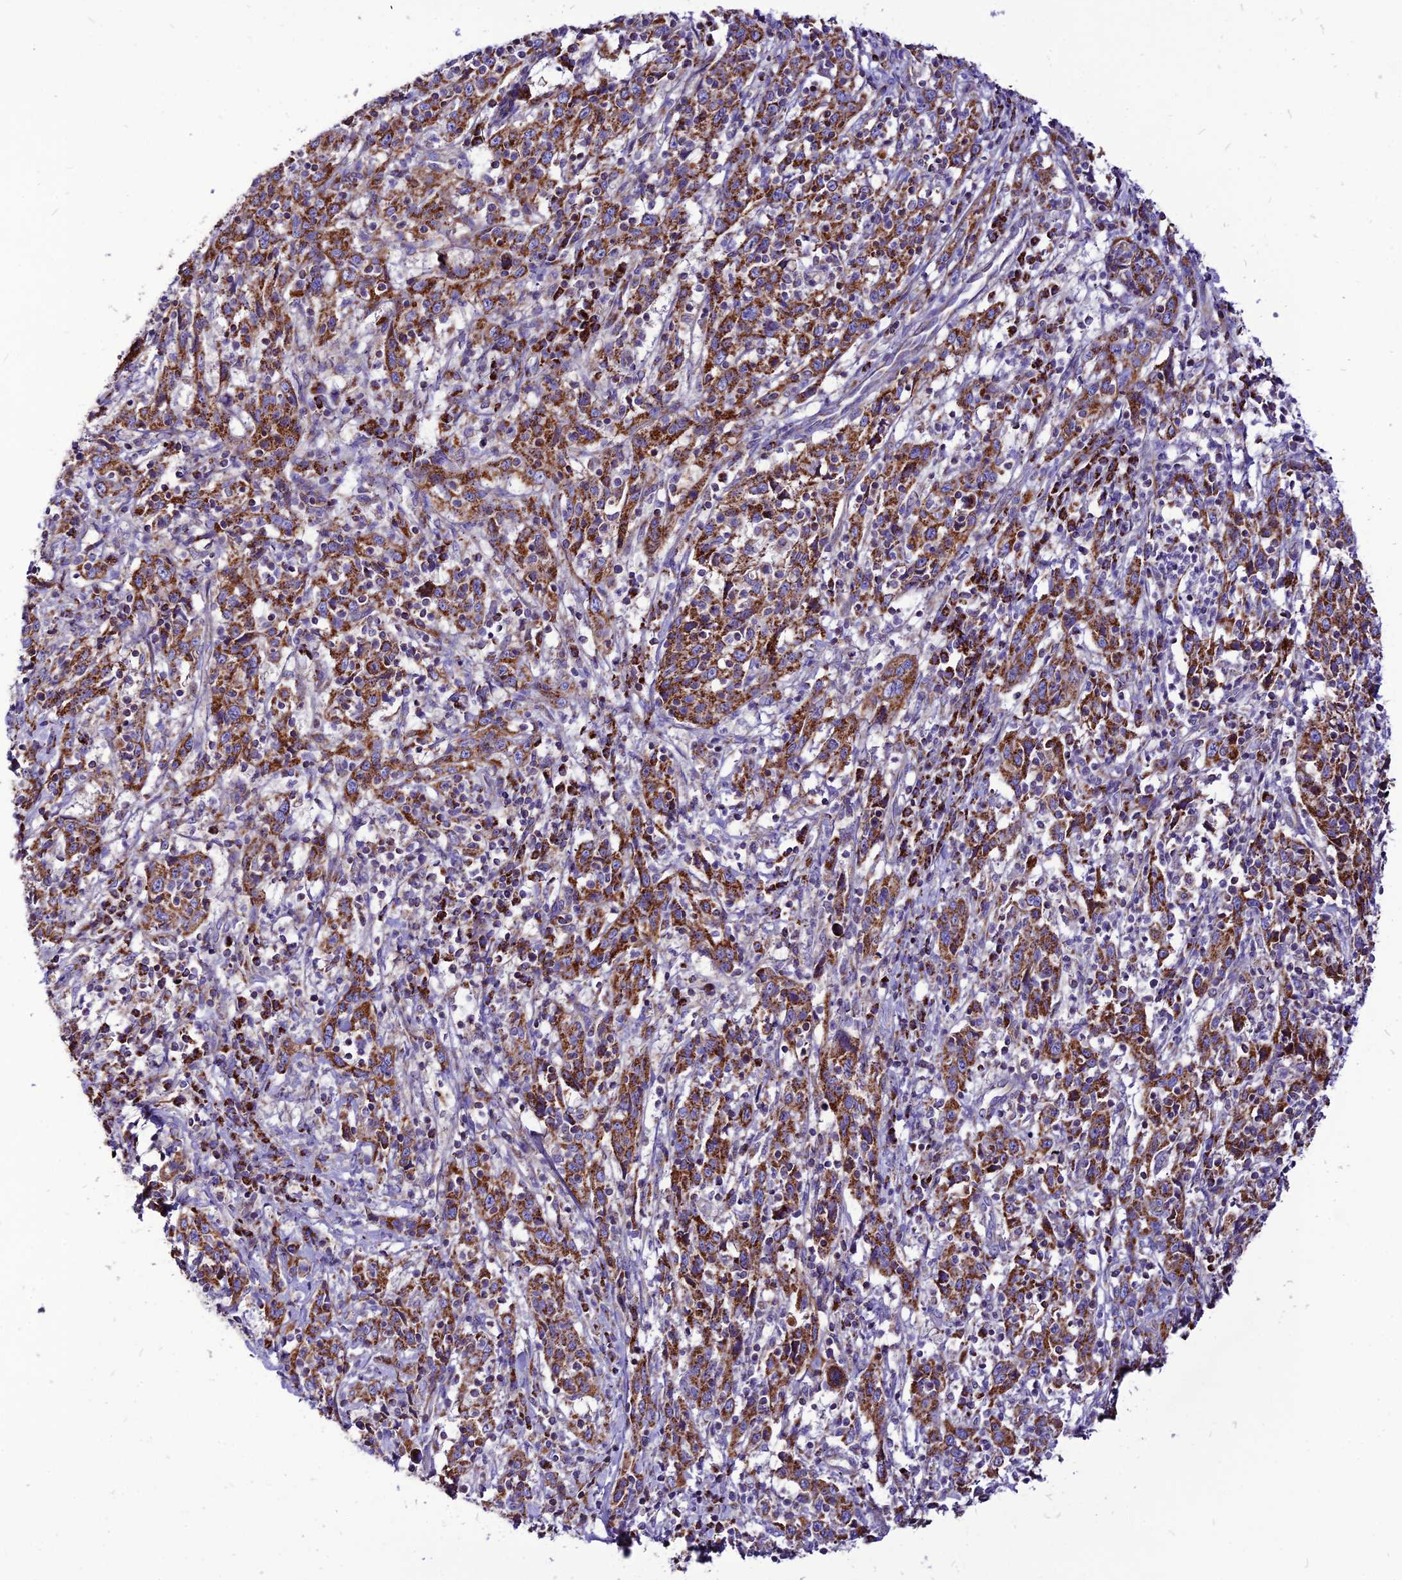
{"staining": {"intensity": "moderate", "quantity": ">75%", "location": "cytoplasmic/membranous"}, "tissue": "cervical cancer", "cell_type": "Tumor cells", "image_type": "cancer", "snomed": [{"axis": "morphology", "description": "Squamous cell carcinoma, NOS"}, {"axis": "topography", "description": "Cervix"}], "caption": "Protein positivity by IHC reveals moderate cytoplasmic/membranous expression in about >75% of tumor cells in cervical cancer.", "gene": "ECI1", "patient": {"sex": "female", "age": 46}}